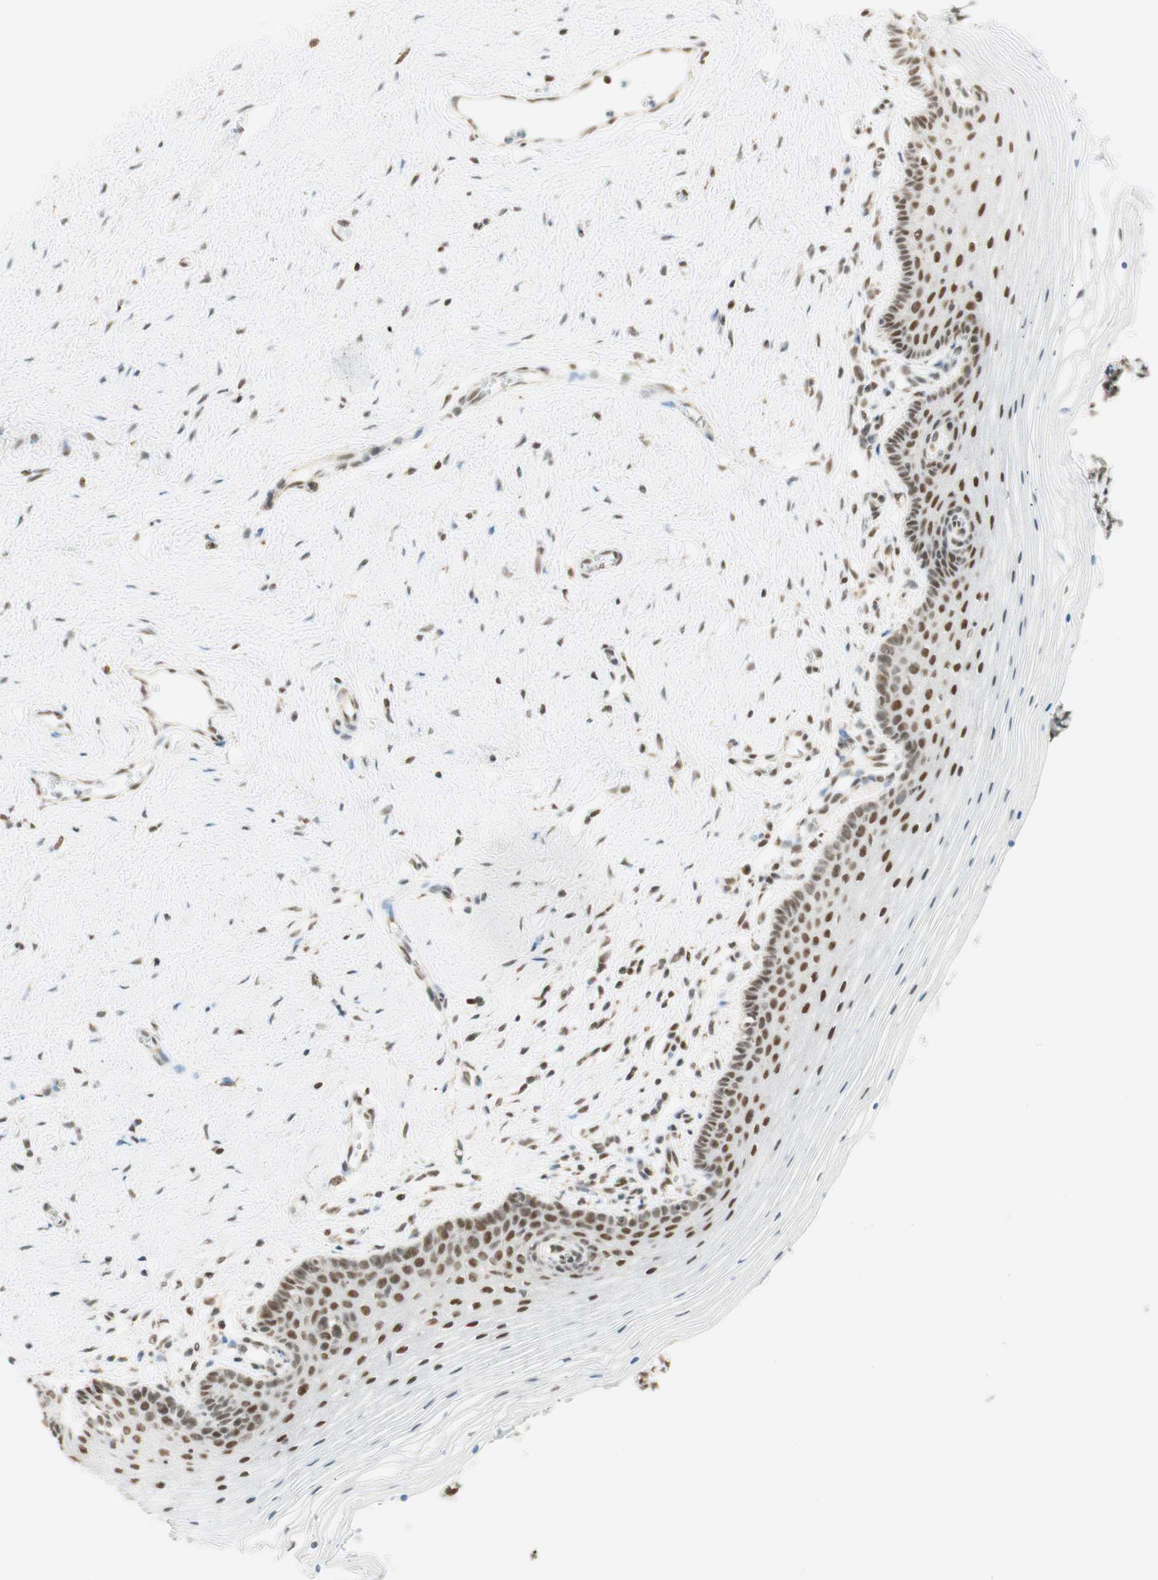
{"staining": {"intensity": "moderate", "quantity": "25%-75%", "location": "nuclear"}, "tissue": "vagina", "cell_type": "Squamous epithelial cells", "image_type": "normal", "snomed": [{"axis": "morphology", "description": "Normal tissue, NOS"}, {"axis": "topography", "description": "Vagina"}], "caption": "A histopathology image of vagina stained for a protein reveals moderate nuclear brown staining in squamous epithelial cells.", "gene": "ZNF782", "patient": {"sex": "female", "age": 32}}